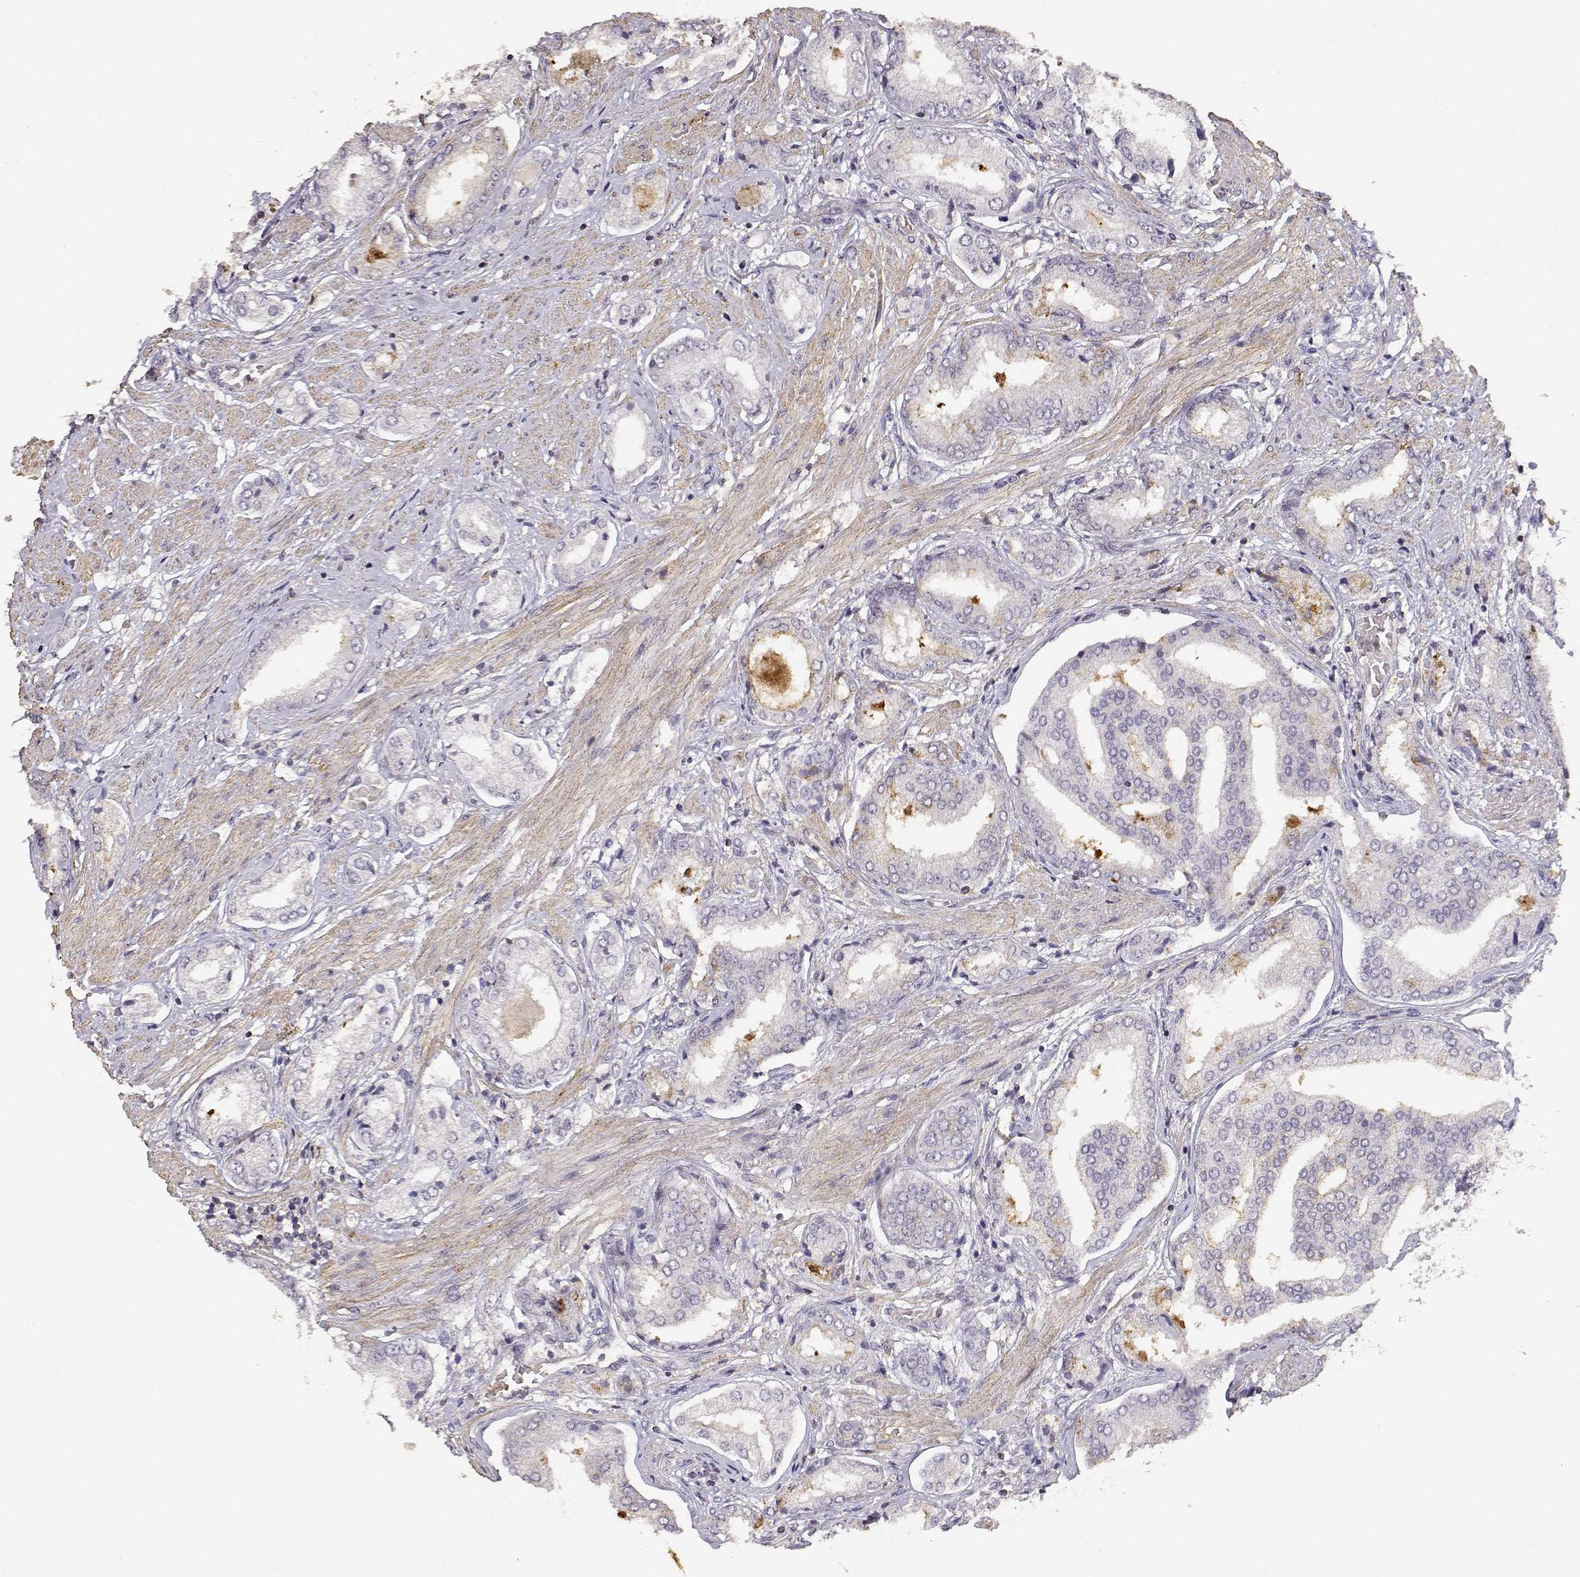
{"staining": {"intensity": "weak", "quantity": "<25%", "location": "cytoplasmic/membranous"}, "tissue": "prostate cancer", "cell_type": "Tumor cells", "image_type": "cancer", "snomed": [{"axis": "morphology", "description": "Adenocarcinoma, NOS"}, {"axis": "topography", "description": "Prostate"}], "caption": "This is an immunohistochemistry (IHC) micrograph of prostate adenocarcinoma. There is no expression in tumor cells.", "gene": "TNFRSF10C", "patient": {"sex": "male", "age": 63}}